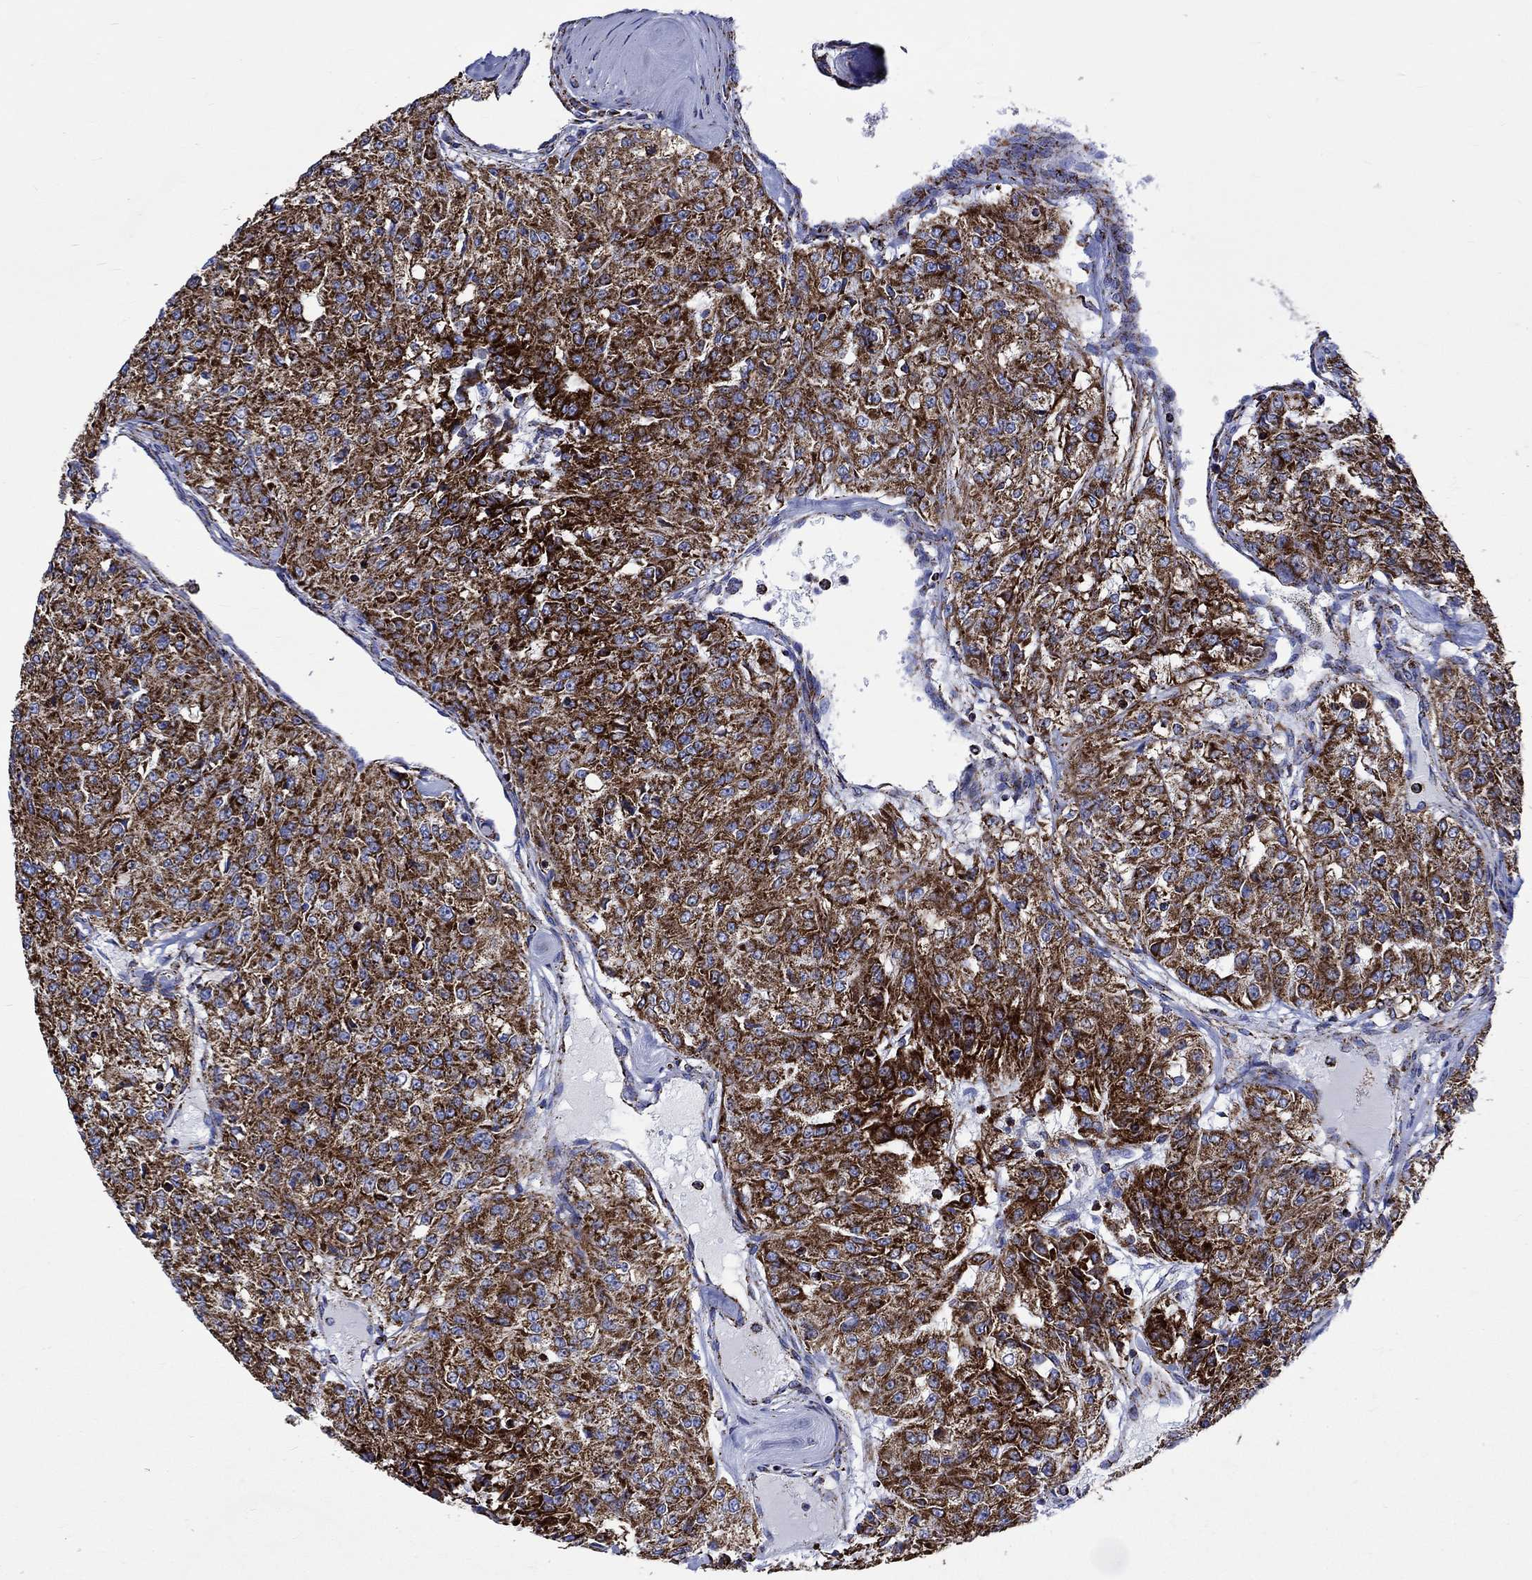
{"staining": {"intensity": "strong", "quantity": ">75%", "location": "cytoplasmic/membranous"}, "tissue": "renal cancer", "cell_type": "Tumor cells", "image_type": "cancer", "snomed": [{"axis": "morphology", "description": "Adenocarcinoma, NOS"}, {"axis": "topography", "description": "Kidney"}], "caption": "A brown stain labels strong cytoplasmic/membranous positivity of a protein in human renal adenocarcinoma tumor cells.", "gene": "RCE1", "patient": {"sex": "female", "age": 63}}